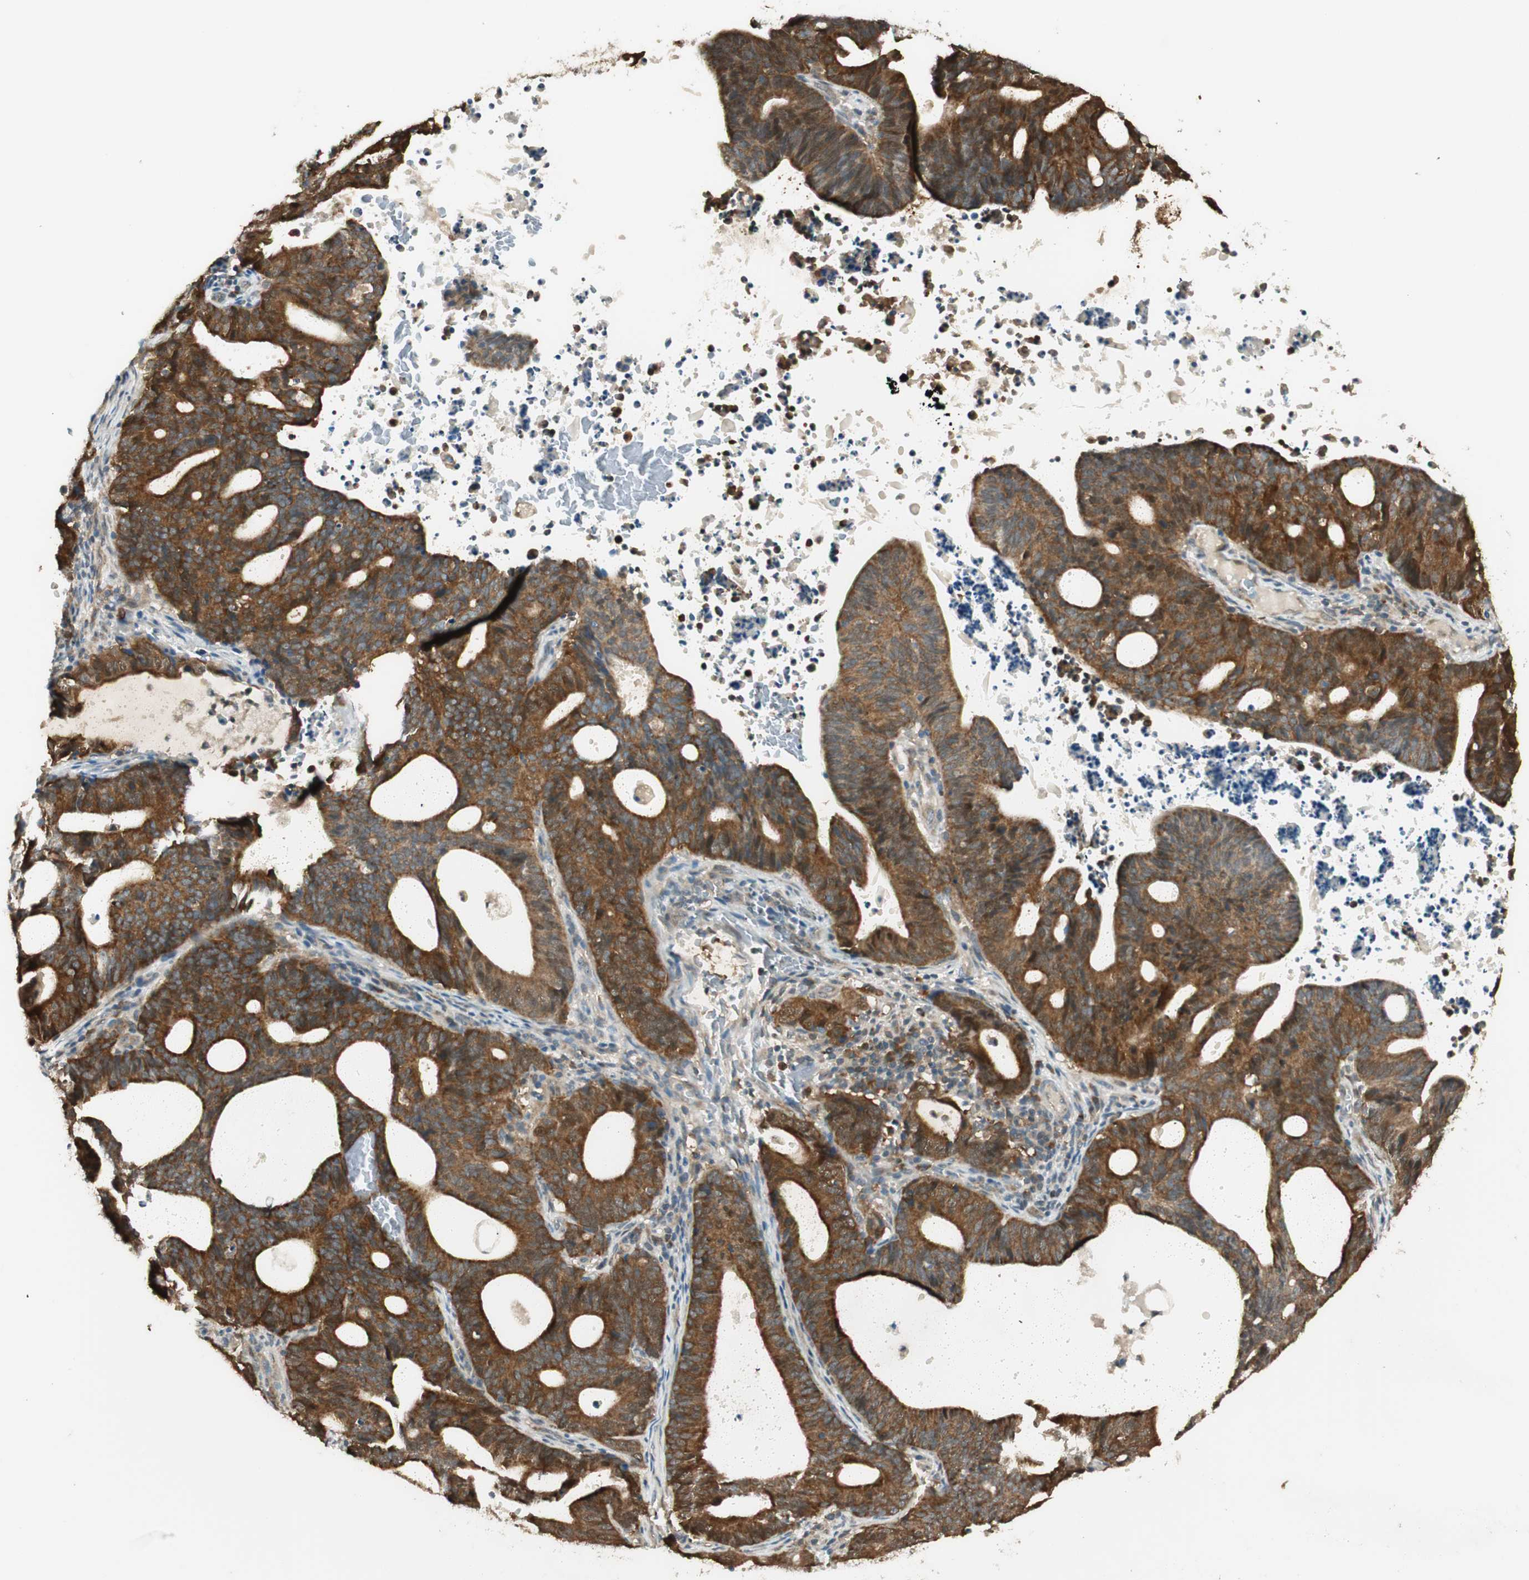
{"staining": {"intensity": "moderate", "quantity": ">75%", "location": "cytoplasmic/membranous"}, "tissue": "endometrial cancer", "cell_type": "Tumor cells", "image_type": "cancer", "snomed": [{"axis": "morphology", "description": "Adenocarcinoma, NOS"}, {"axis": "topography", "description": "Uterus"}], "caption": "IHC staining of endometrial cancer (adenocarcinoma), which shows medium levels of moderate cytoplasmic/membranous expression in approximately >75% of tumor cells indicating moderate cytoplasmic/membranous protein expression. The staining was performed using DAB (brown) for protein detection and nuclei were counterstained in hematoxylin (blue).", "gene": "IPO5", "patient": {"sex": "female", "age": 83}}